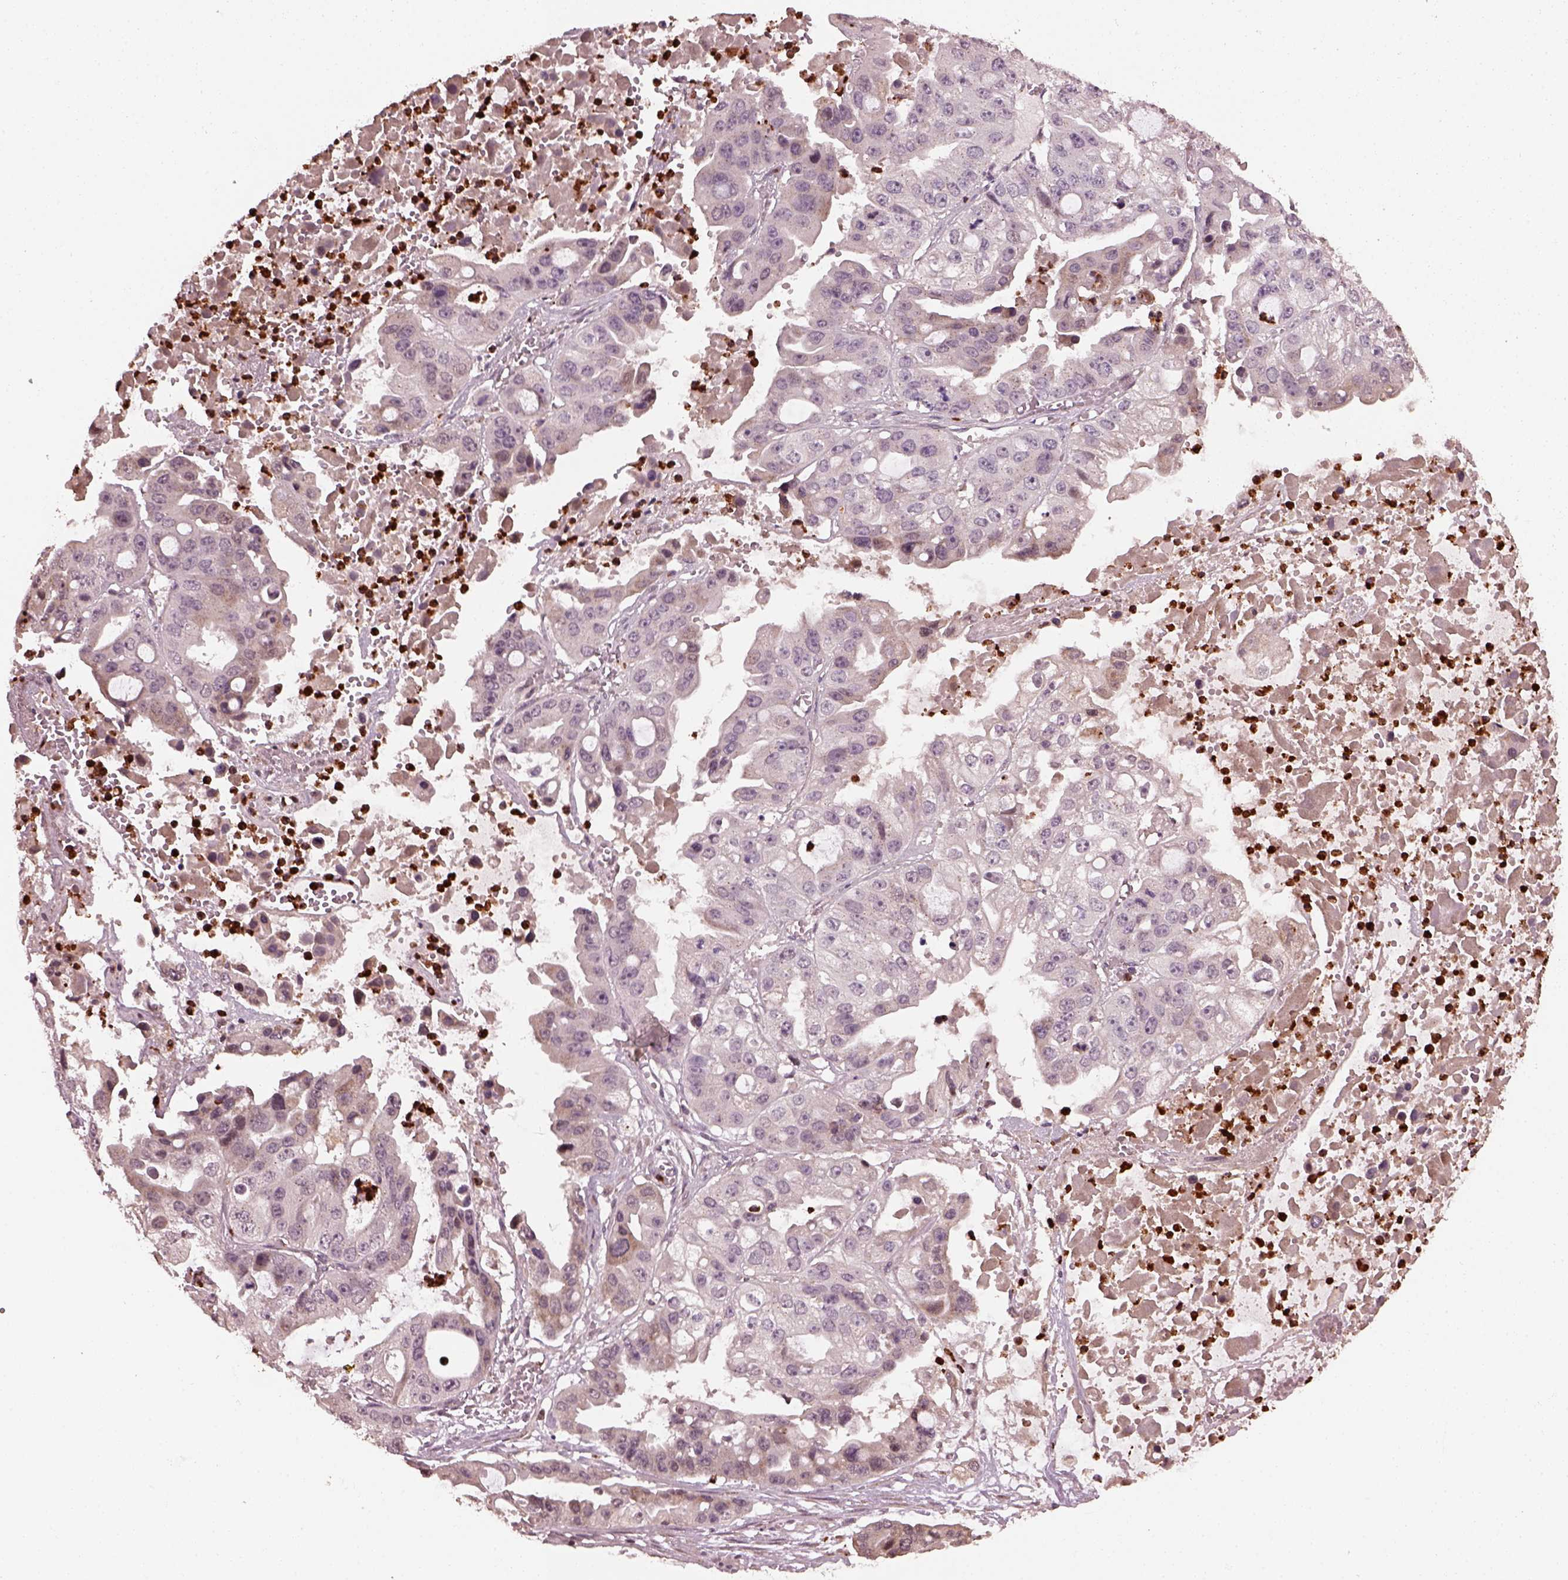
{"staining": {"intensity": "negative", "quantity": "none", "location": "none"}, "tissue": "ovarian cancer", "cell_type": "Tumor cells", "image_type": "cancer", "snomed": [{"axis": "morphology", "description": "Cystadenocarcinoma, serous, NOS"}, {"axis": "topography", "description": "Ovary"}], "caption": "IHC photomicrograph of human serous cystadenocarcinoma (ovarian) stained for a protein (brown), which reveals no expression in tumor cells.", "gene": "RUFY3", "patient": {"sex": "female", "age": 56}}